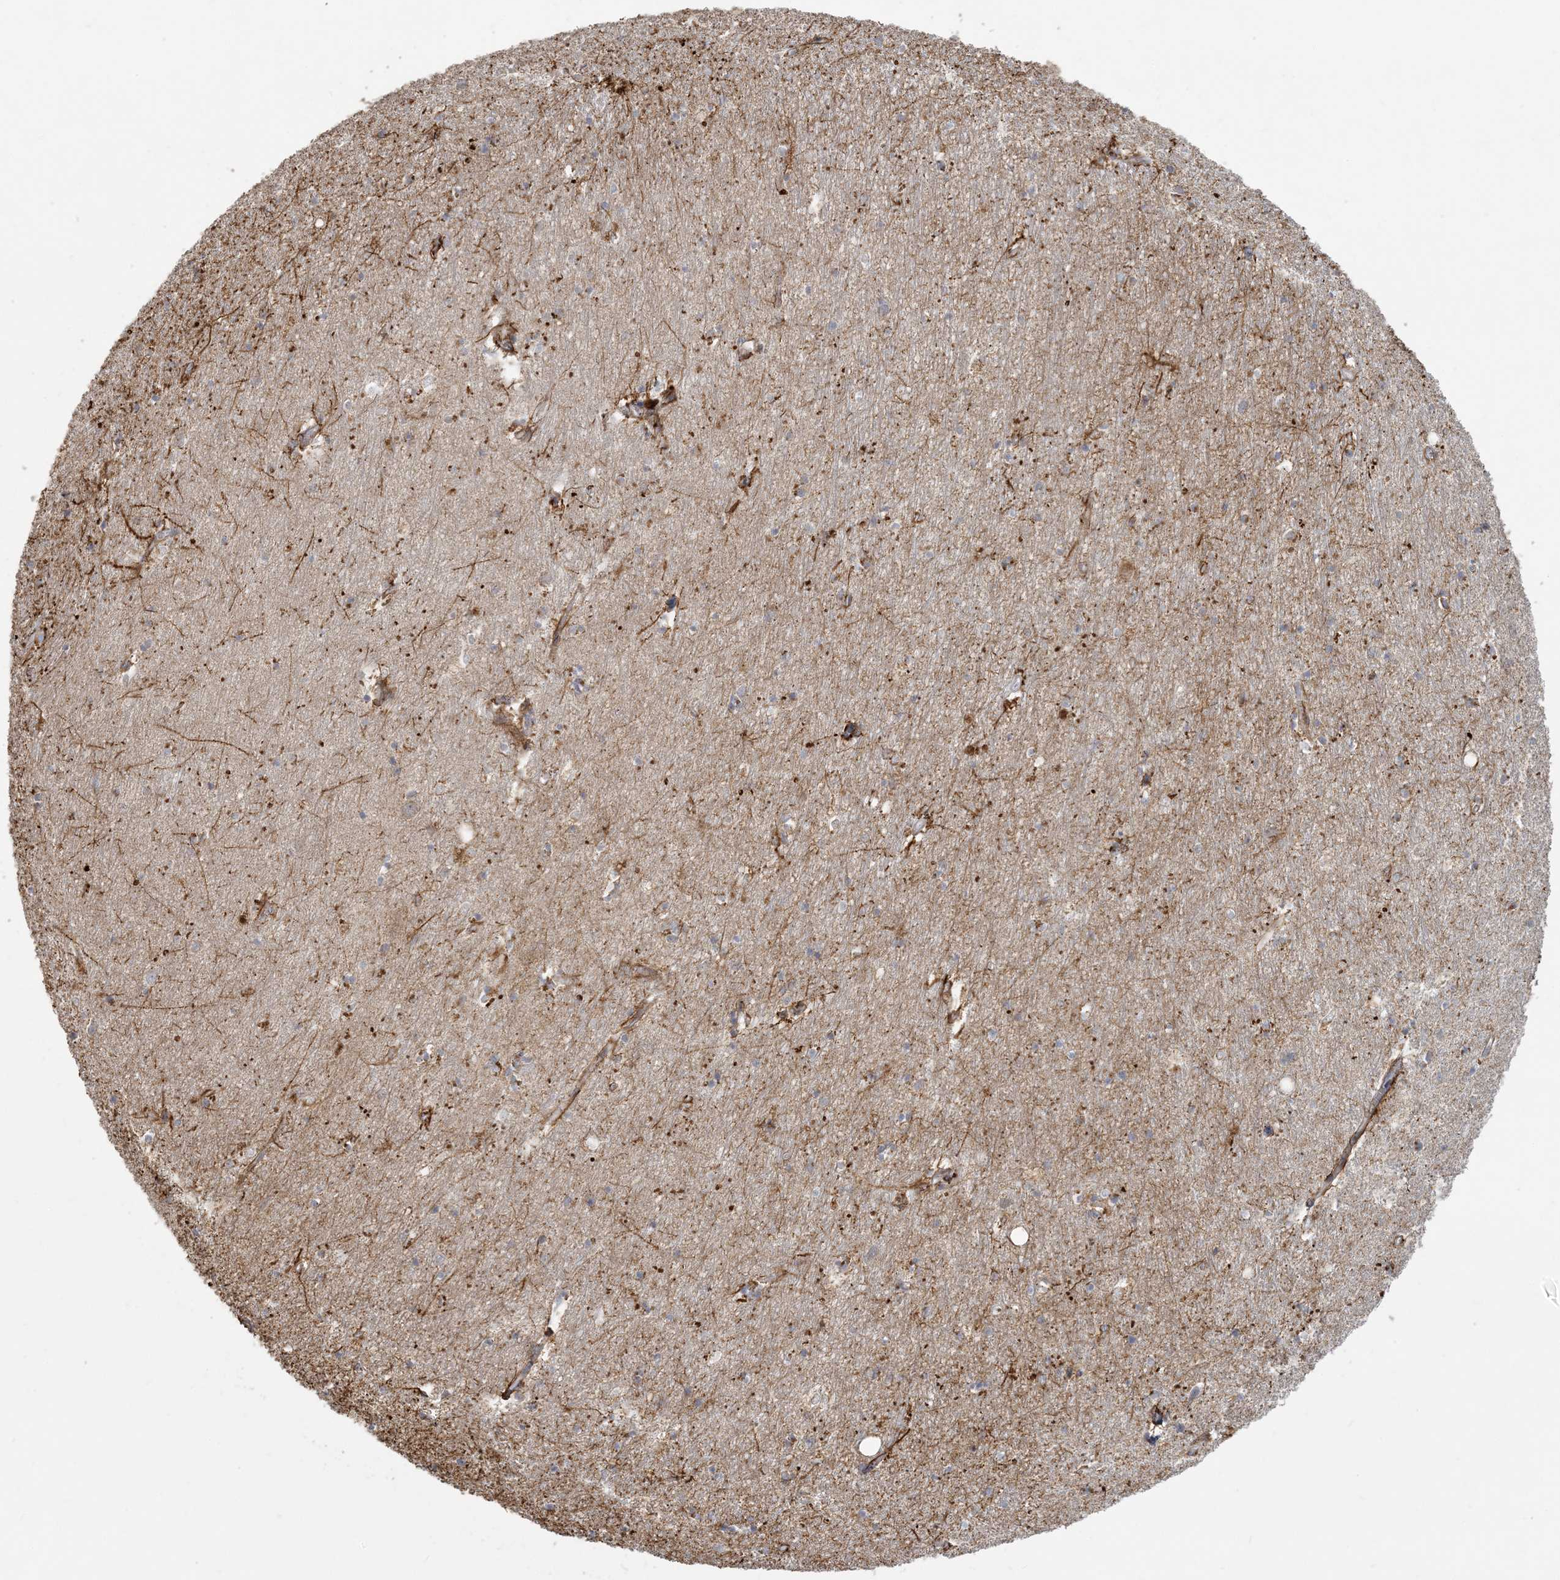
{"staining": {"intensity": "strong", "quantity": "<25%", "location": "cytoplasmic/membranous"}, "tissue": "hippocampus", "cell_type": "Glial cells", "image_type": "normal", "snomed": [{"axis": "morphology", "description": "Normal tissue, NOS"}, {"axis": "topography", "description": "Hippocampus"}], "caption": "Protein staining of unremarkable hippocampus exhibits strong cytoplasmic/membranous staining in about <25% of glial cells.", "gene": "MCAT", "patient": {"sex": "female", "age": 64}}